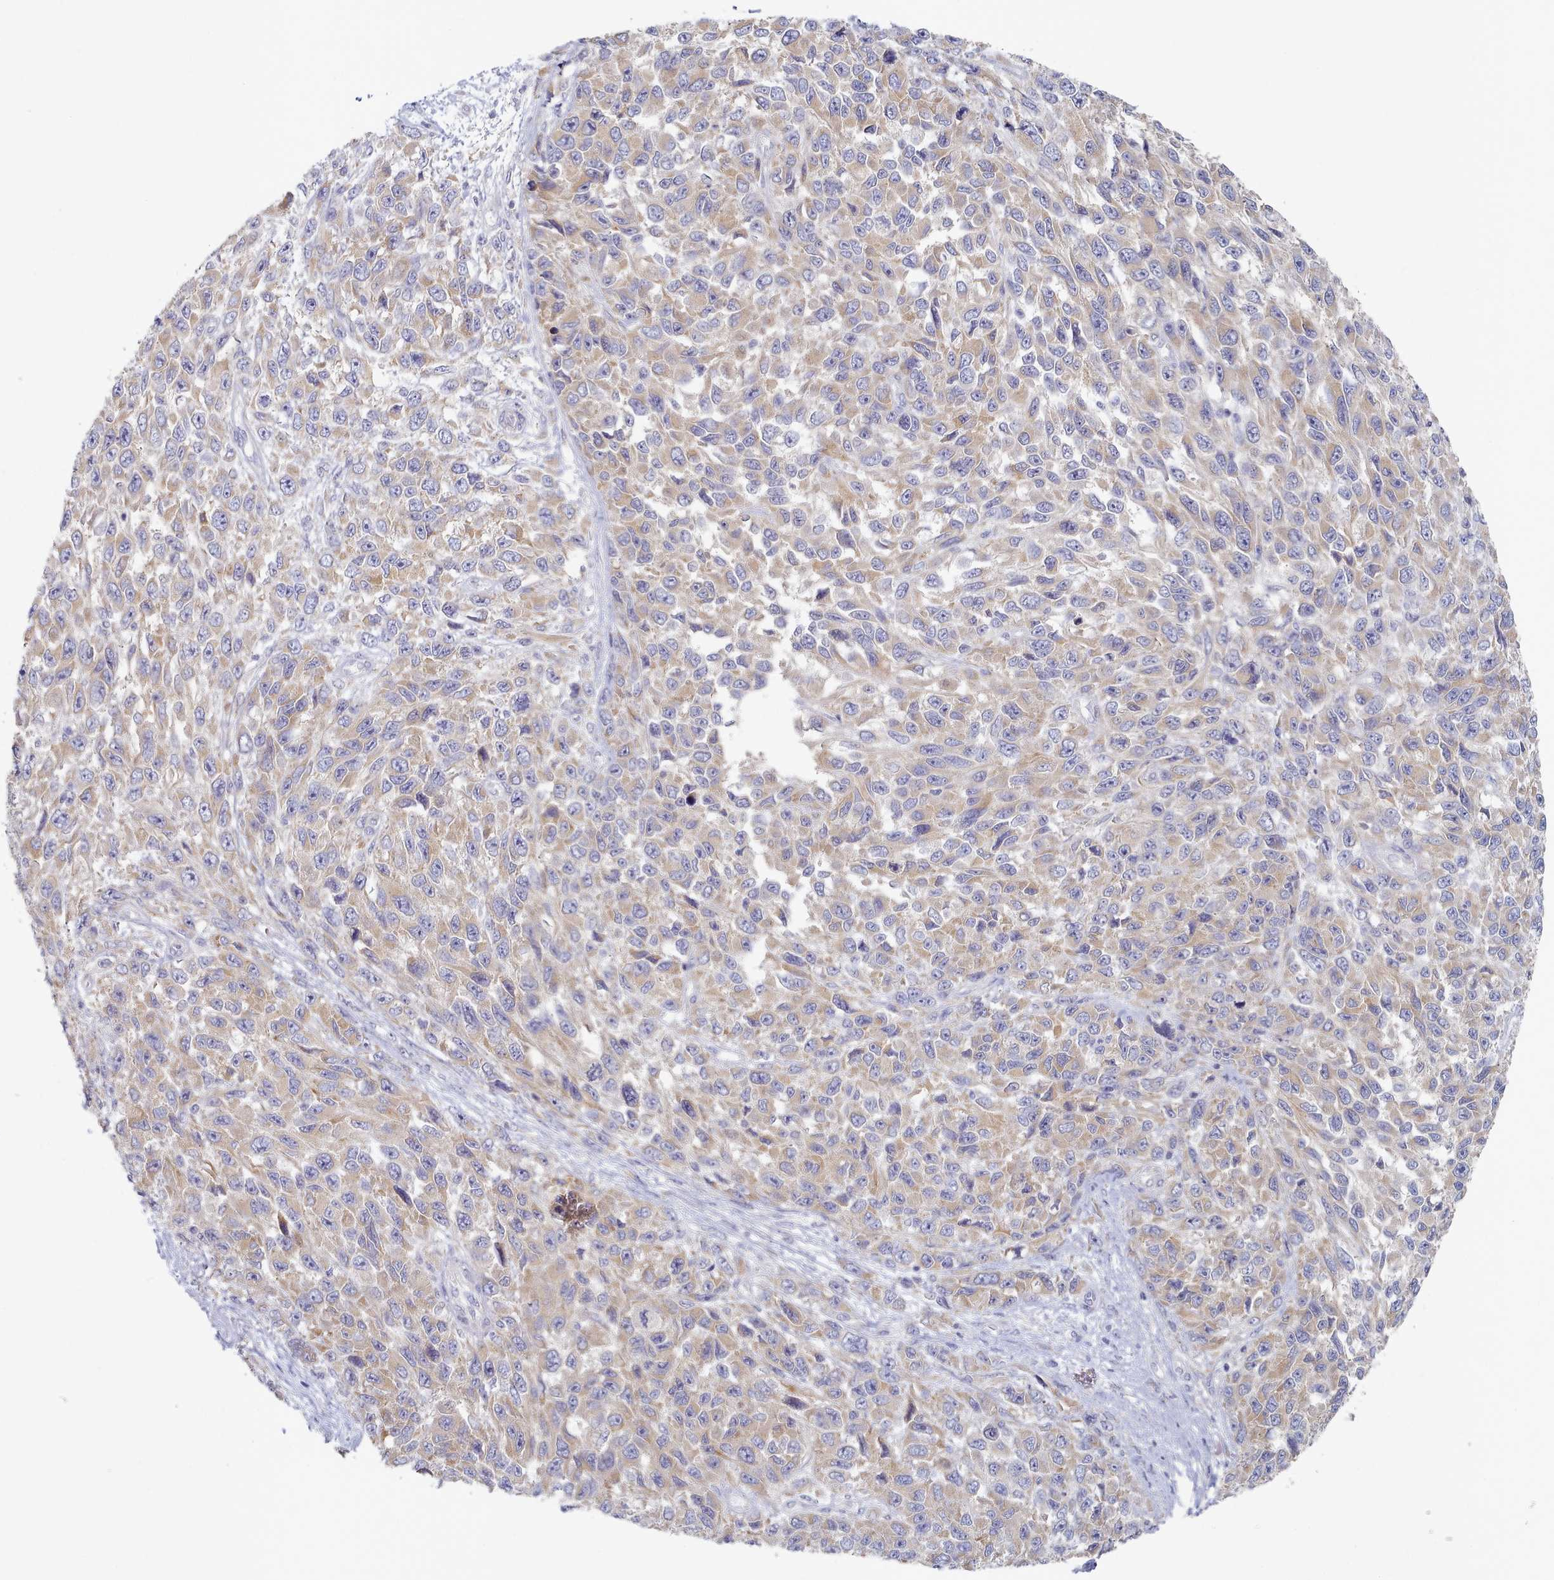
{"staining": {"intensity": "moderate", "quantity": "25%-75%", "location": "cytoplasmic/membranous"}, "tissue": "melanoma", "cell_type": "Tumor cells", "image_type": "cancer", "snomed": [{"axis": "morphology", "description": "Normal tissue, NOS"}, {"axis": "morphology", "description": "Malignant melanoma, NOS"}, {"axis": "topography", "description": "Skin"}], "caption": "High-magnification brightfield microscopy of melanoma stained with DAB (brown) and counterstained with hematoxylin (blue). tumor cells exhibit moderate cytoplasmic/membranous staining is present in approximately25%-75% of cells. The protein is shown in brown color, while the nuclei are stained blue.", "gene": "TYW1B", "patient": {"sex": "female", "age": 96}}